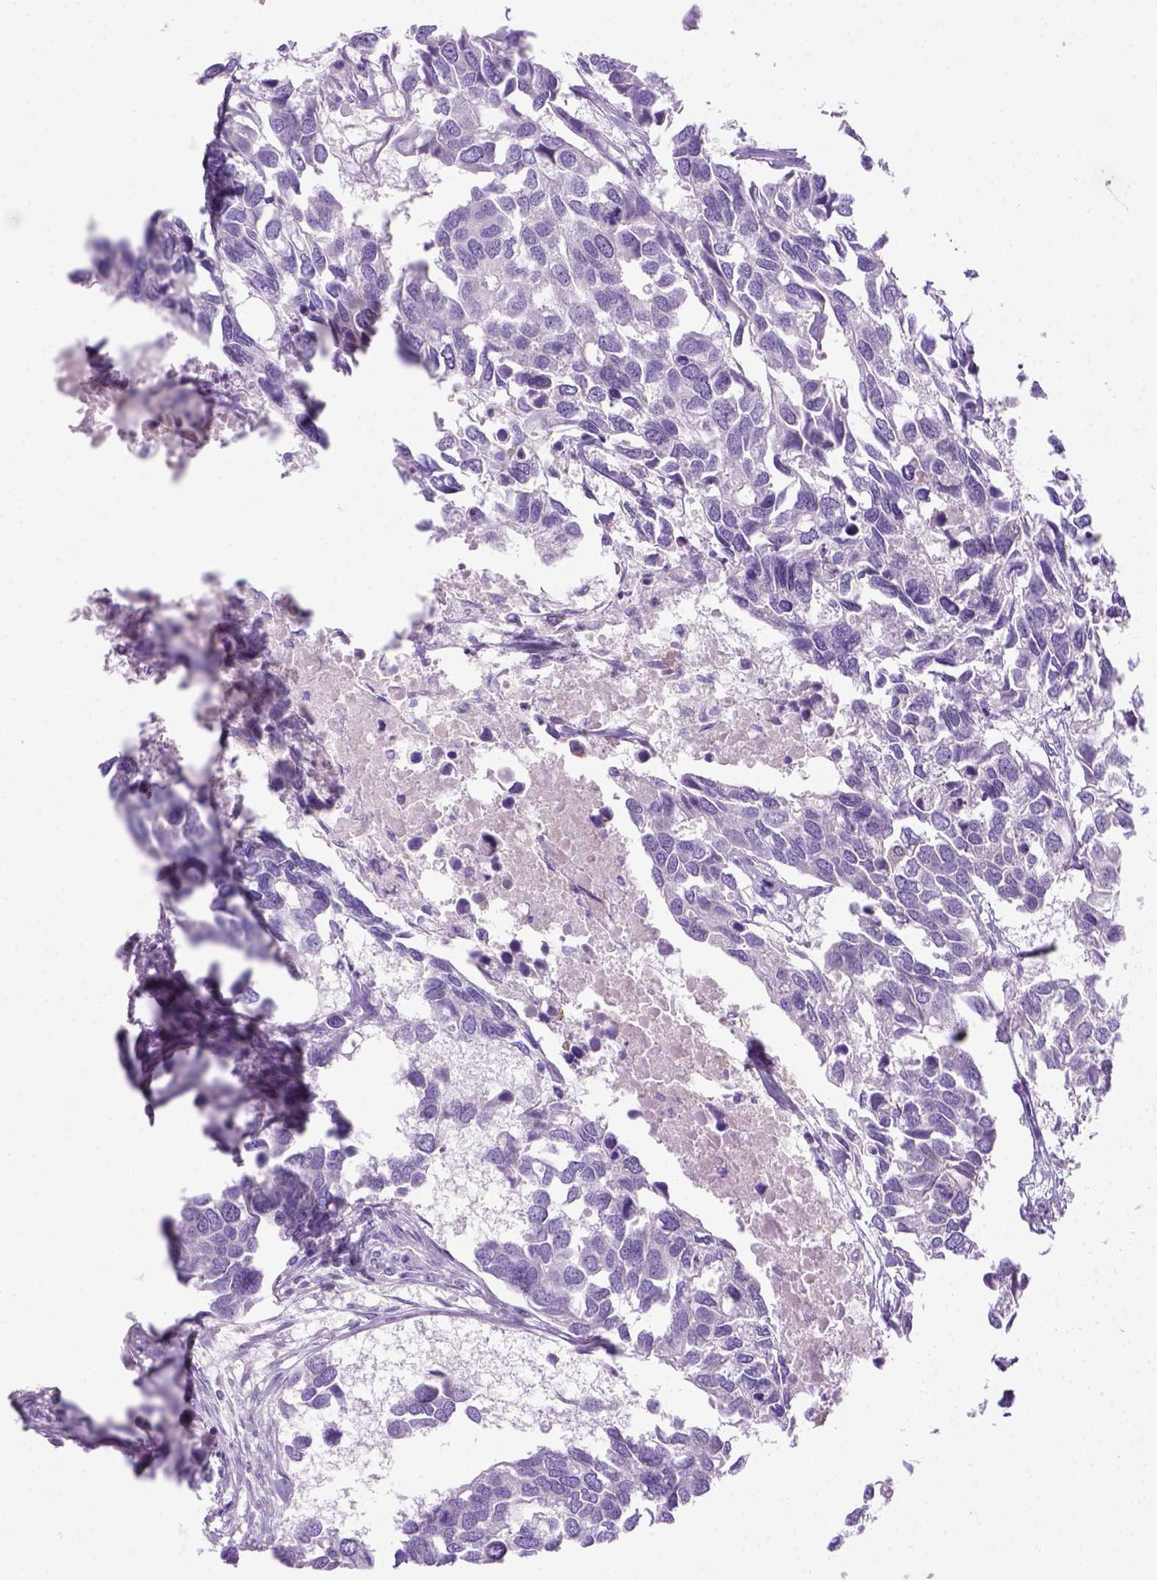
{"staining": {"intensity": "negative", "quantity": "none", "location": "none"}, "tissue": "breast cancer", "cell_type": "Tumor cells", "image_type": "cancer", "snomed": [{"axis": "morphology", "description": "Duct carcinoma"}, {"axis": "topography", "description": "Breast"}], "caption": "An IHC photomicrograph of intraductal carcinoma (breast) is shown. There is no staining in tumor cells of intraductal carcinoma (breast).", "gene": "DNAH11", "patient": {"sex": "female", "age": 83}}